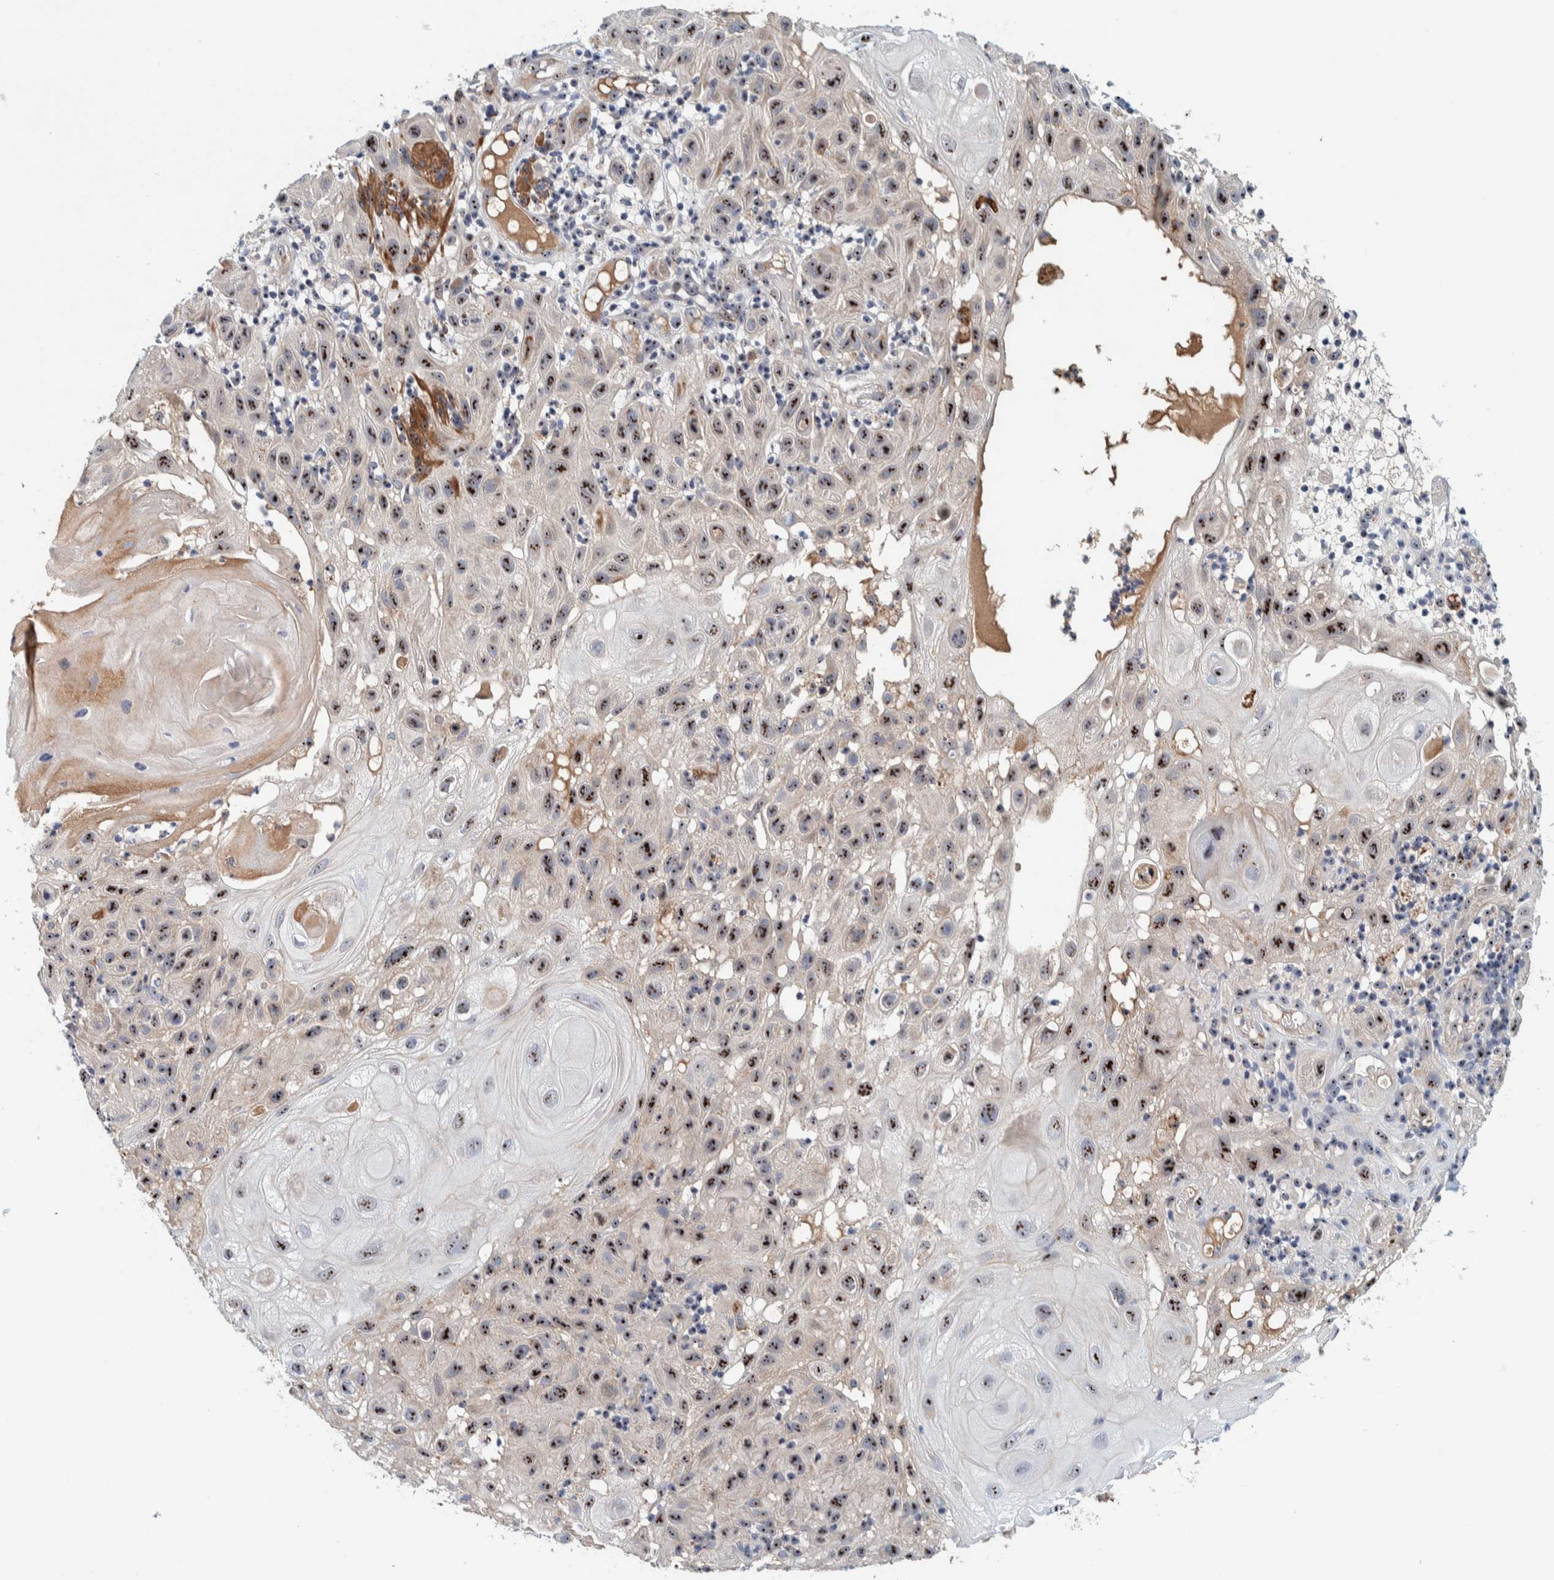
{"staining": {"intensity": "strong", "quantity": ">75%", "location": "nuclear"}, "tissue": "skin cancer", "cell_type": "Tumor cells", "image_type": "cancer", "snomed": [{"axis": "morphology", "description": "Squamous cell carcinoma, NOS"}, {"axis": "topography", "description": "Skin"}], "caption": "Protein staining of skin squamous cell carcinoma tissue shows strong nuclear staining in approximately >75% of tumor cells.", "gene": "NOL11", "patient": {"sex": "female", "age": 96}}